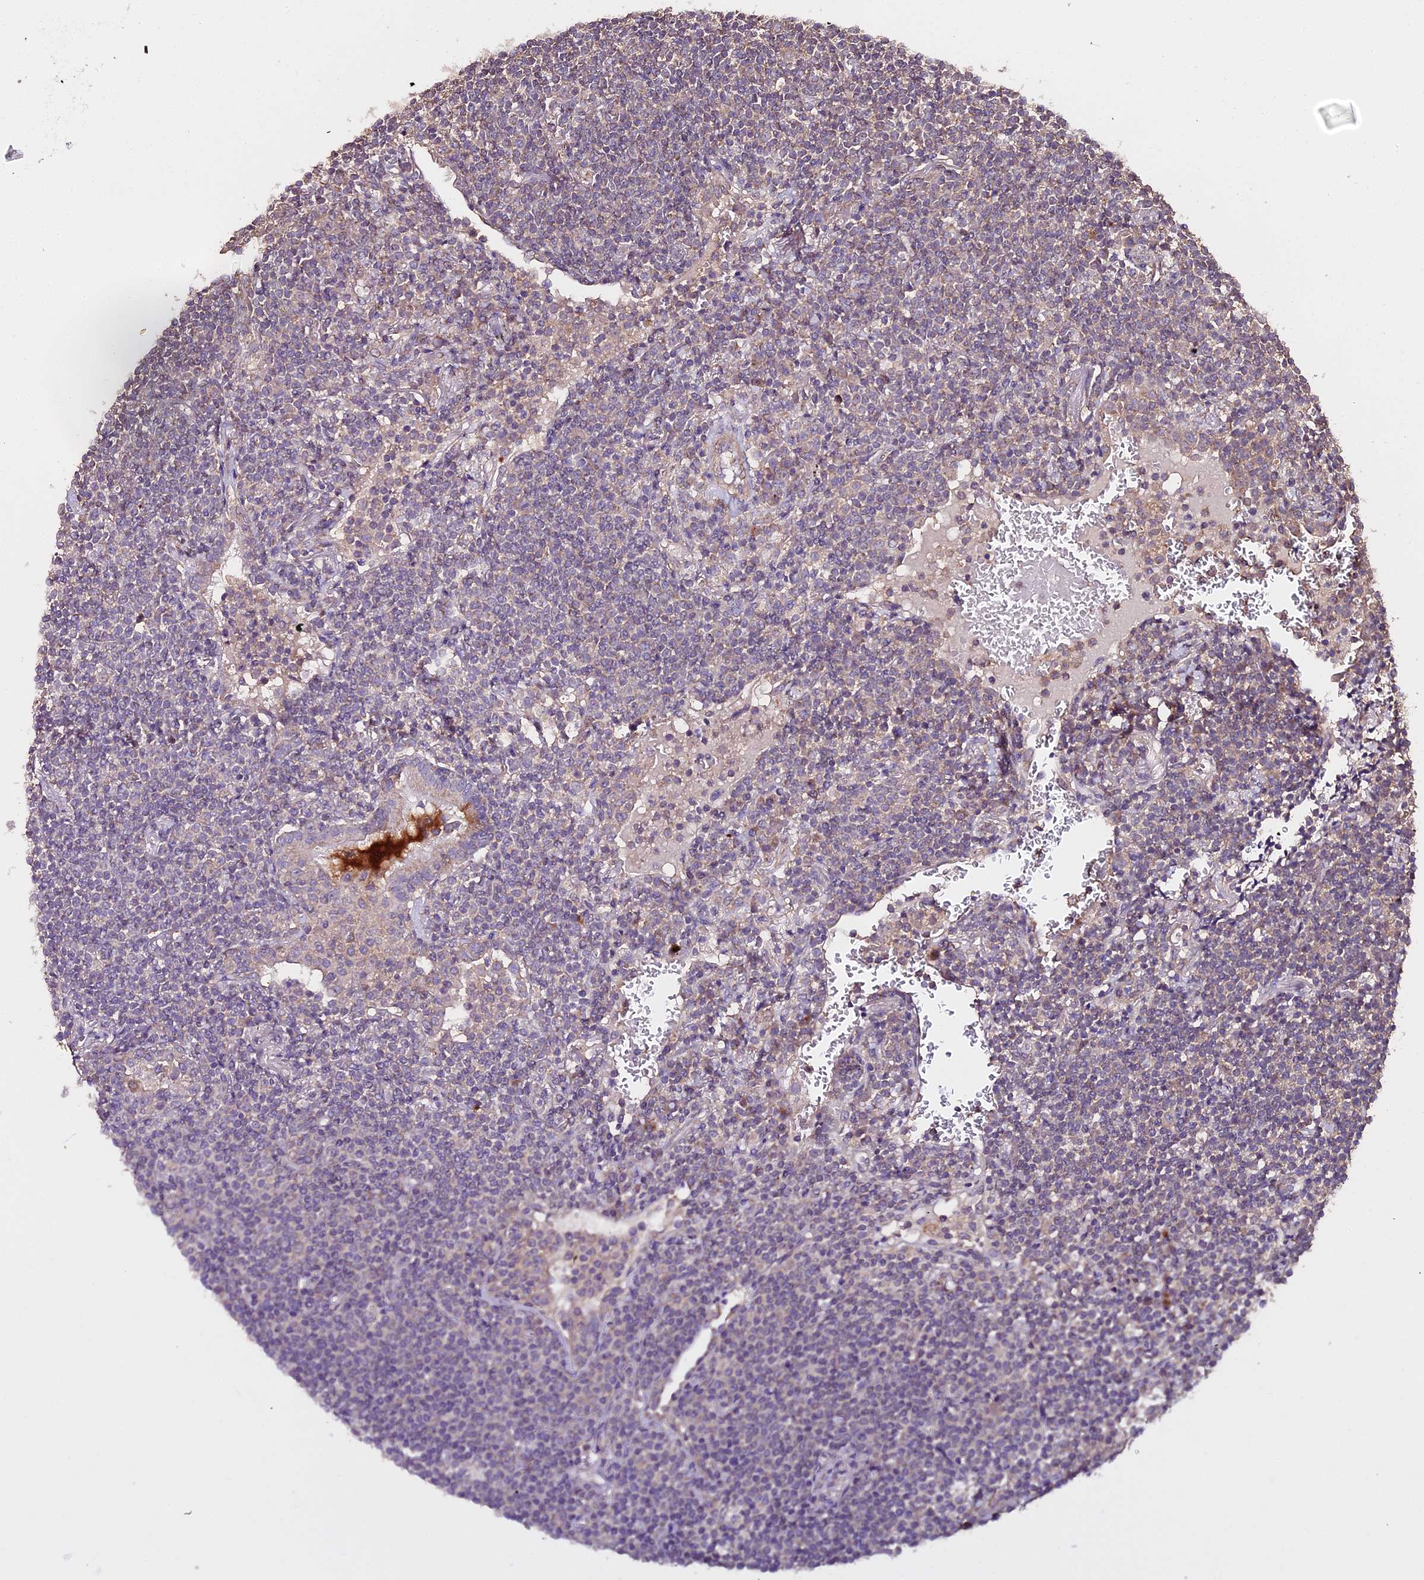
{"staining": {"intensity": "negative", "quantity": "none", "location": "none"}, "tissue": "lymphoma", "cell_type": "Tumor cells", "image_type": "cancer", "snomed": [{"axis": "morphology", "description": "Malignant lymphoma, non-Hodgkin's type, Low grade"}, {"axis": "topography", "description": "Lung"}], "caption": "The histopathology image reveals no significant positivity in tumor cells of lymphoma. Brightfield microscopy of IHC stained with DAB (brown) and hematoxylin (blue), captured at high magnification.", "gene": "METTL13", "patient": {"sex": "female", "age": 71}}